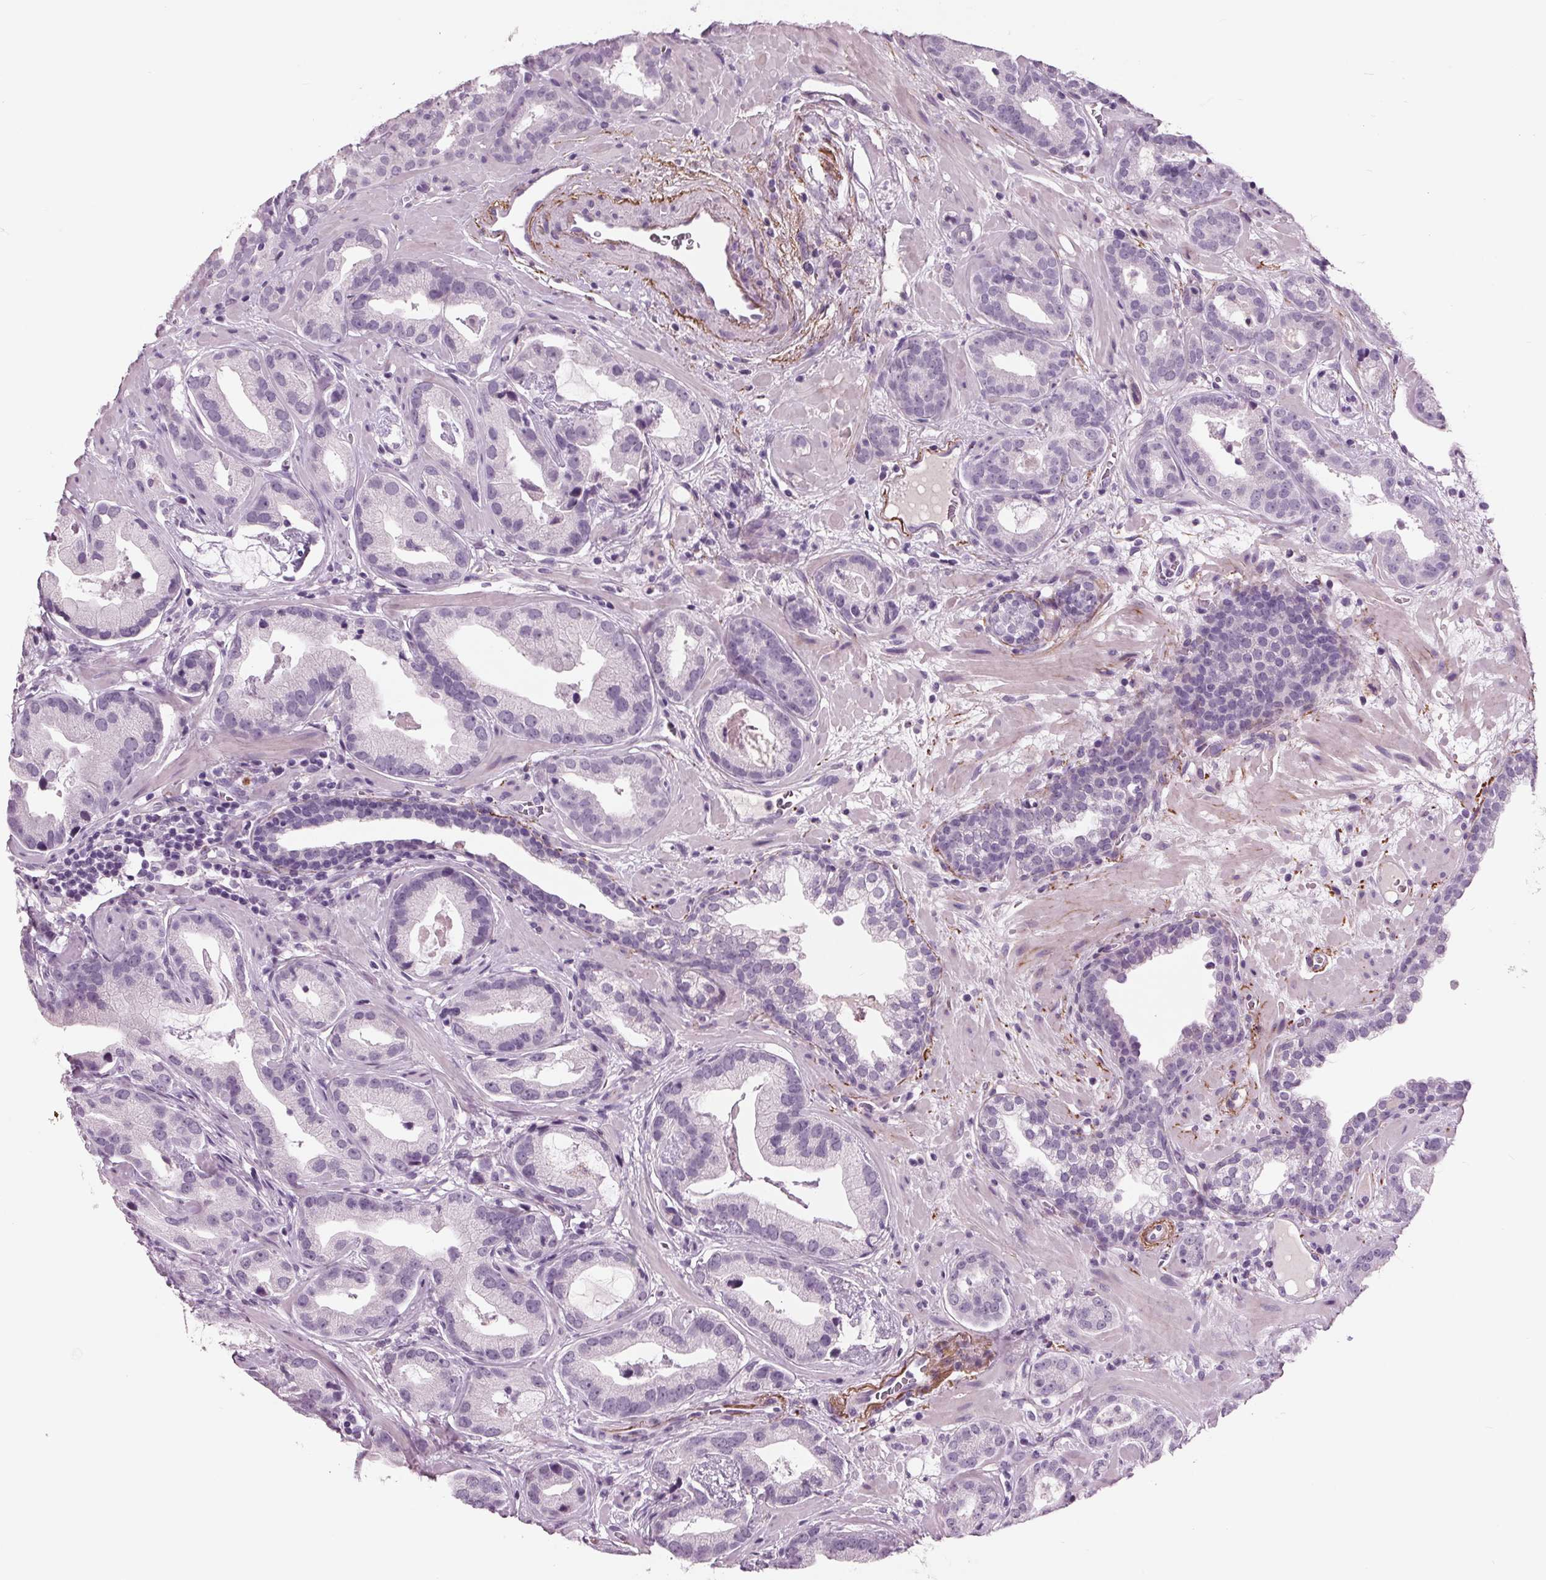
{"staining": {"intensity": "negative", "quantity": "none", "location": "none"}, "tissue": "prostate cancer", "cell_type": "Tumor cells", "image_type": "cancer", "snomed": [{"axis": "morphology", "description": "Adenocarcinoma, Low grade"}, {"axis": "topography", "description": "Prostate"}], "caption": "Prostate adenocarcinoma (low-grade) was stained to show a protein in brown. There is no significant expression in tumor cells. (IHC, brightfield microscopy, high magnification).", "gene": "AMBP", "patient": {"sex": "male", "age": 62}}